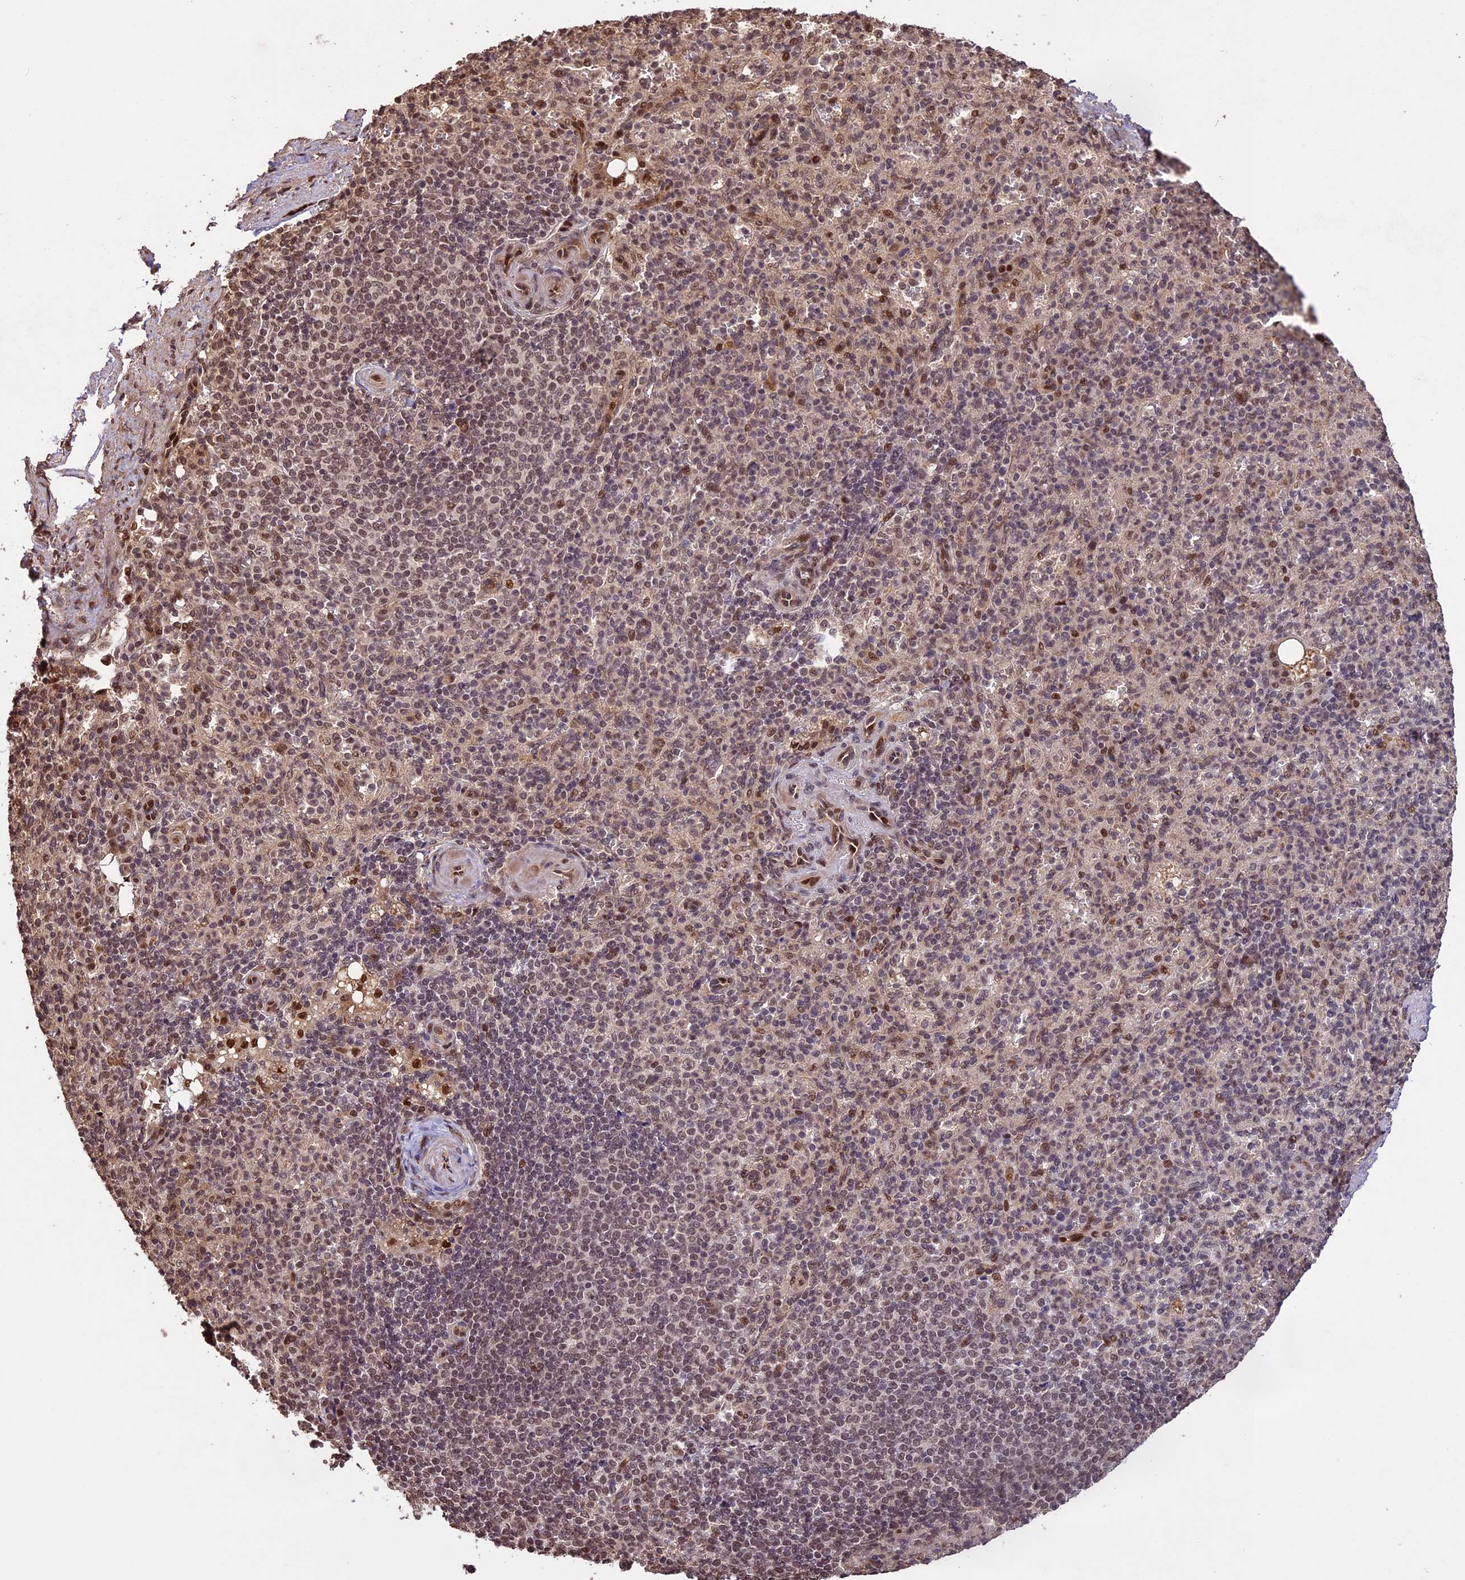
{"staining": {"intensity": "moderate", "quantity": "<25%", "location": "nuclear"}, "tissue": "spleen", "cell_type": "Cells in red pulp", "image_type": "normal", "snomed": [{"axis": "morphology", "description": "Normal tissue, NOS"}, {"axis": "topography", "description": "Spleen"}], "caption": "Immunohistochemistry histopathology image of benign spleen stained for a protein (brown), which displays low levels of moderate nuclear positivity in about <25% of cells in red pulp.", "gene": "CDKN2AIP", "patient": {"sex": "female", "age": 74}}